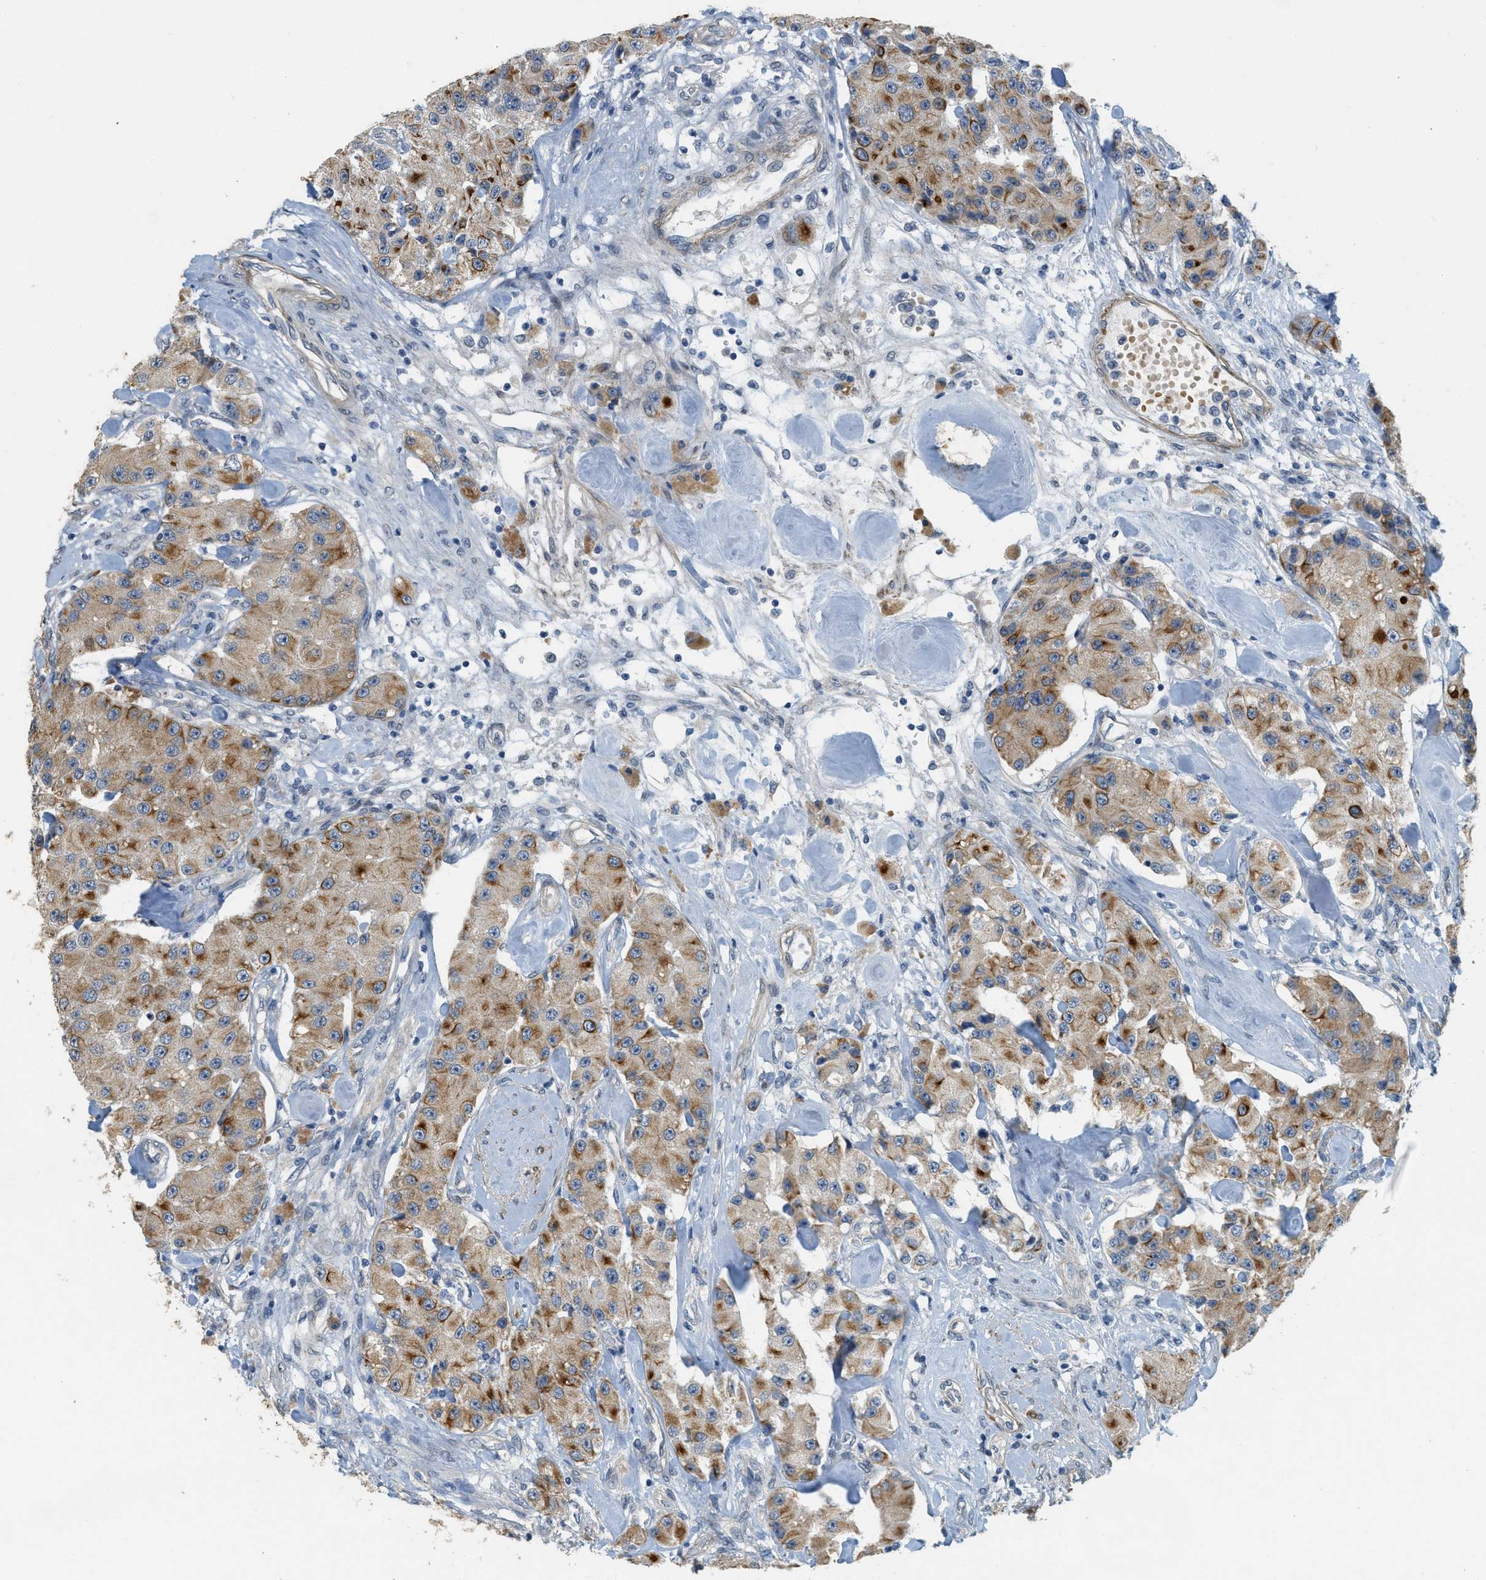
{"staining": {"intensity": "moderate", "quantity": ">75%", "location": "cytoplasmic/membranous"}, "tissue": "carcinoid", "cell_type": "Tumor cells", "image_type": "cancer", "snomed": [{"axis": "morphology", "description": "Carcinoid, malignant, NOS"}, {"axis": "topography", "description": "Pancreas"}], "caption": "Protein expression analysis of malignant carcinoid demonstrates moderate cytoplasmic/membranous staining in approximately >75% of tumor cells.", "gene": "MRS2", "patient": {"sex": "male", "age": 41}}